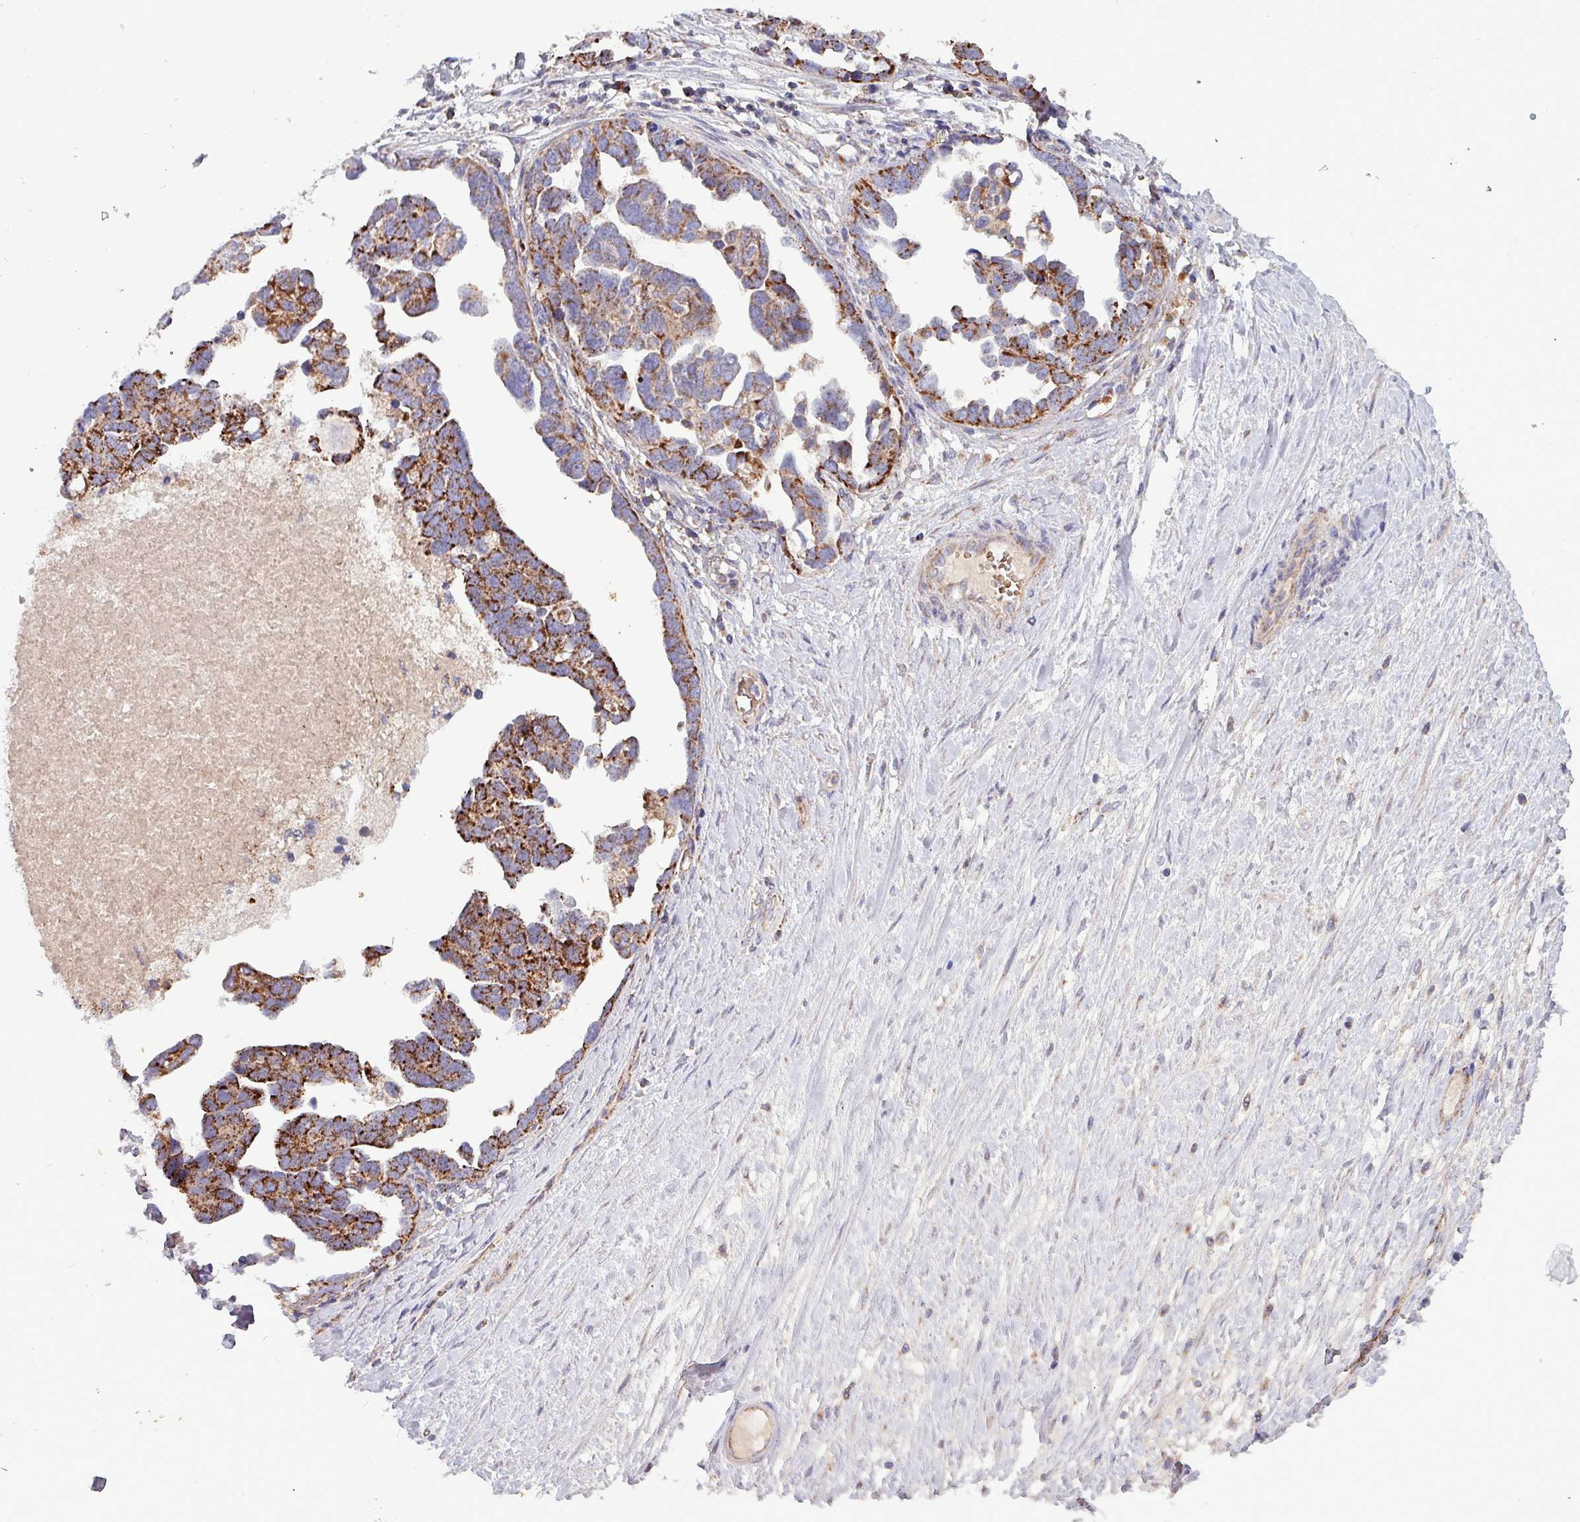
{"staining": {"intensity": "strong", "quantity": ">75%", "location": "cytoplasmic/membranous"}, "tissue": "ovarian cancer", "cell_type": "Tumor cells", "image_type": "cancer", "snomed": [{"axis": "morphology", "description": "Cystadenocarcinoma, serous, NOS"}, {"axis": "topography", "description": "Ovary"}], "caption": "Immunohistochemistry (DAB (3,3'-diaminobenzidine)) staining of ovarian serous cystadenocarcinoma shows strong cytoplasmic/membranous protein expression in approximately >75% of tumor cells.", "gene": "ZNF322", "patient": {"sex": "female", "age": 54}}